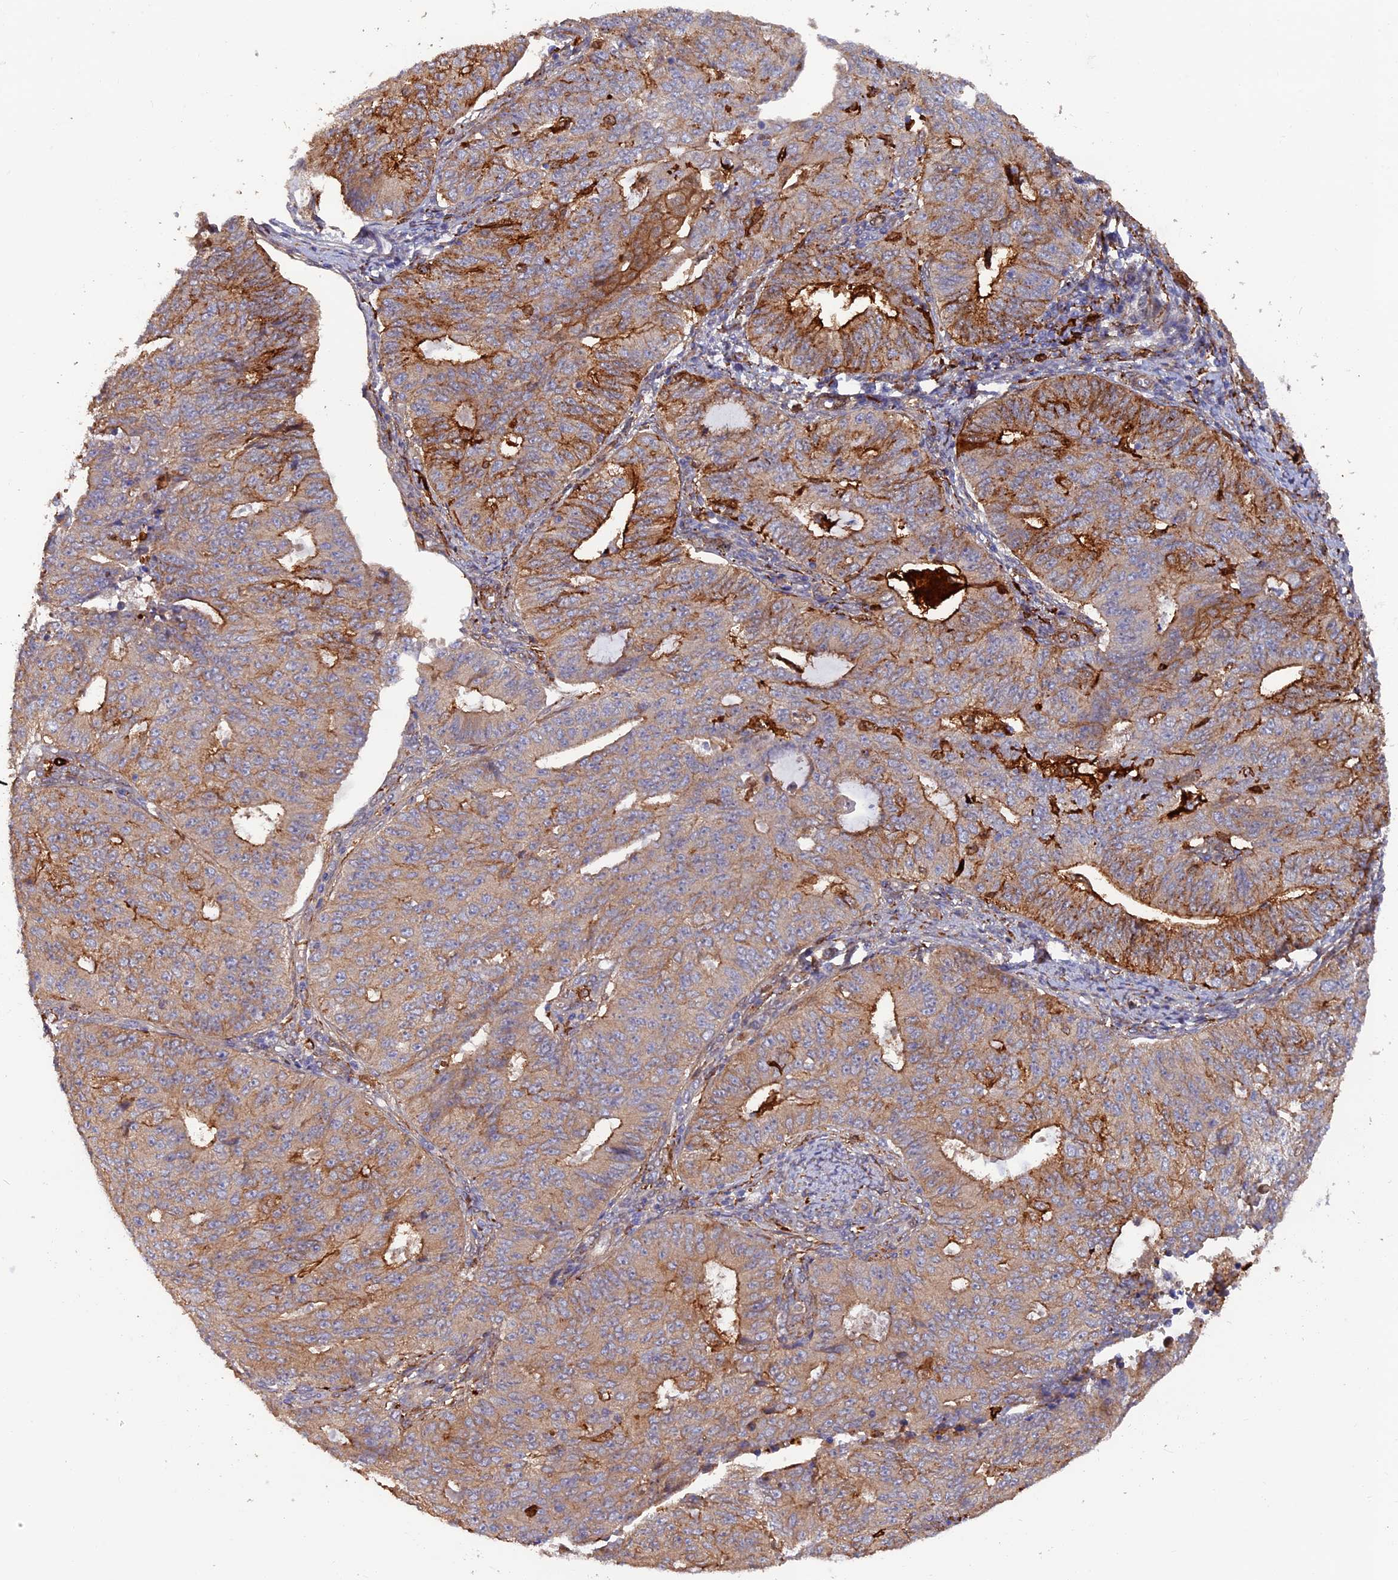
{"staining": {"intensity": "strong", "quantity": "<25%", "location": "cytoplasmic/membranous"}, "tissue": "endometrial cancer", "cell_type": "Tumor cells", "image_type": "cancer", "snomed": [{"axis": "morphology", "description": "Adenocarcinoma, NOS"}, {"axis": "topography", "description": "Endometrium"}], "caption": "IHC (DAB) staining of endometrial cancer (adenocarcinoma) demonstrates strong cytoplasmic/membranous protein staining in approximately <25% of tumor cells.", "gene": "FERMT1", "patient": {"sex": "female", "age": 32}}